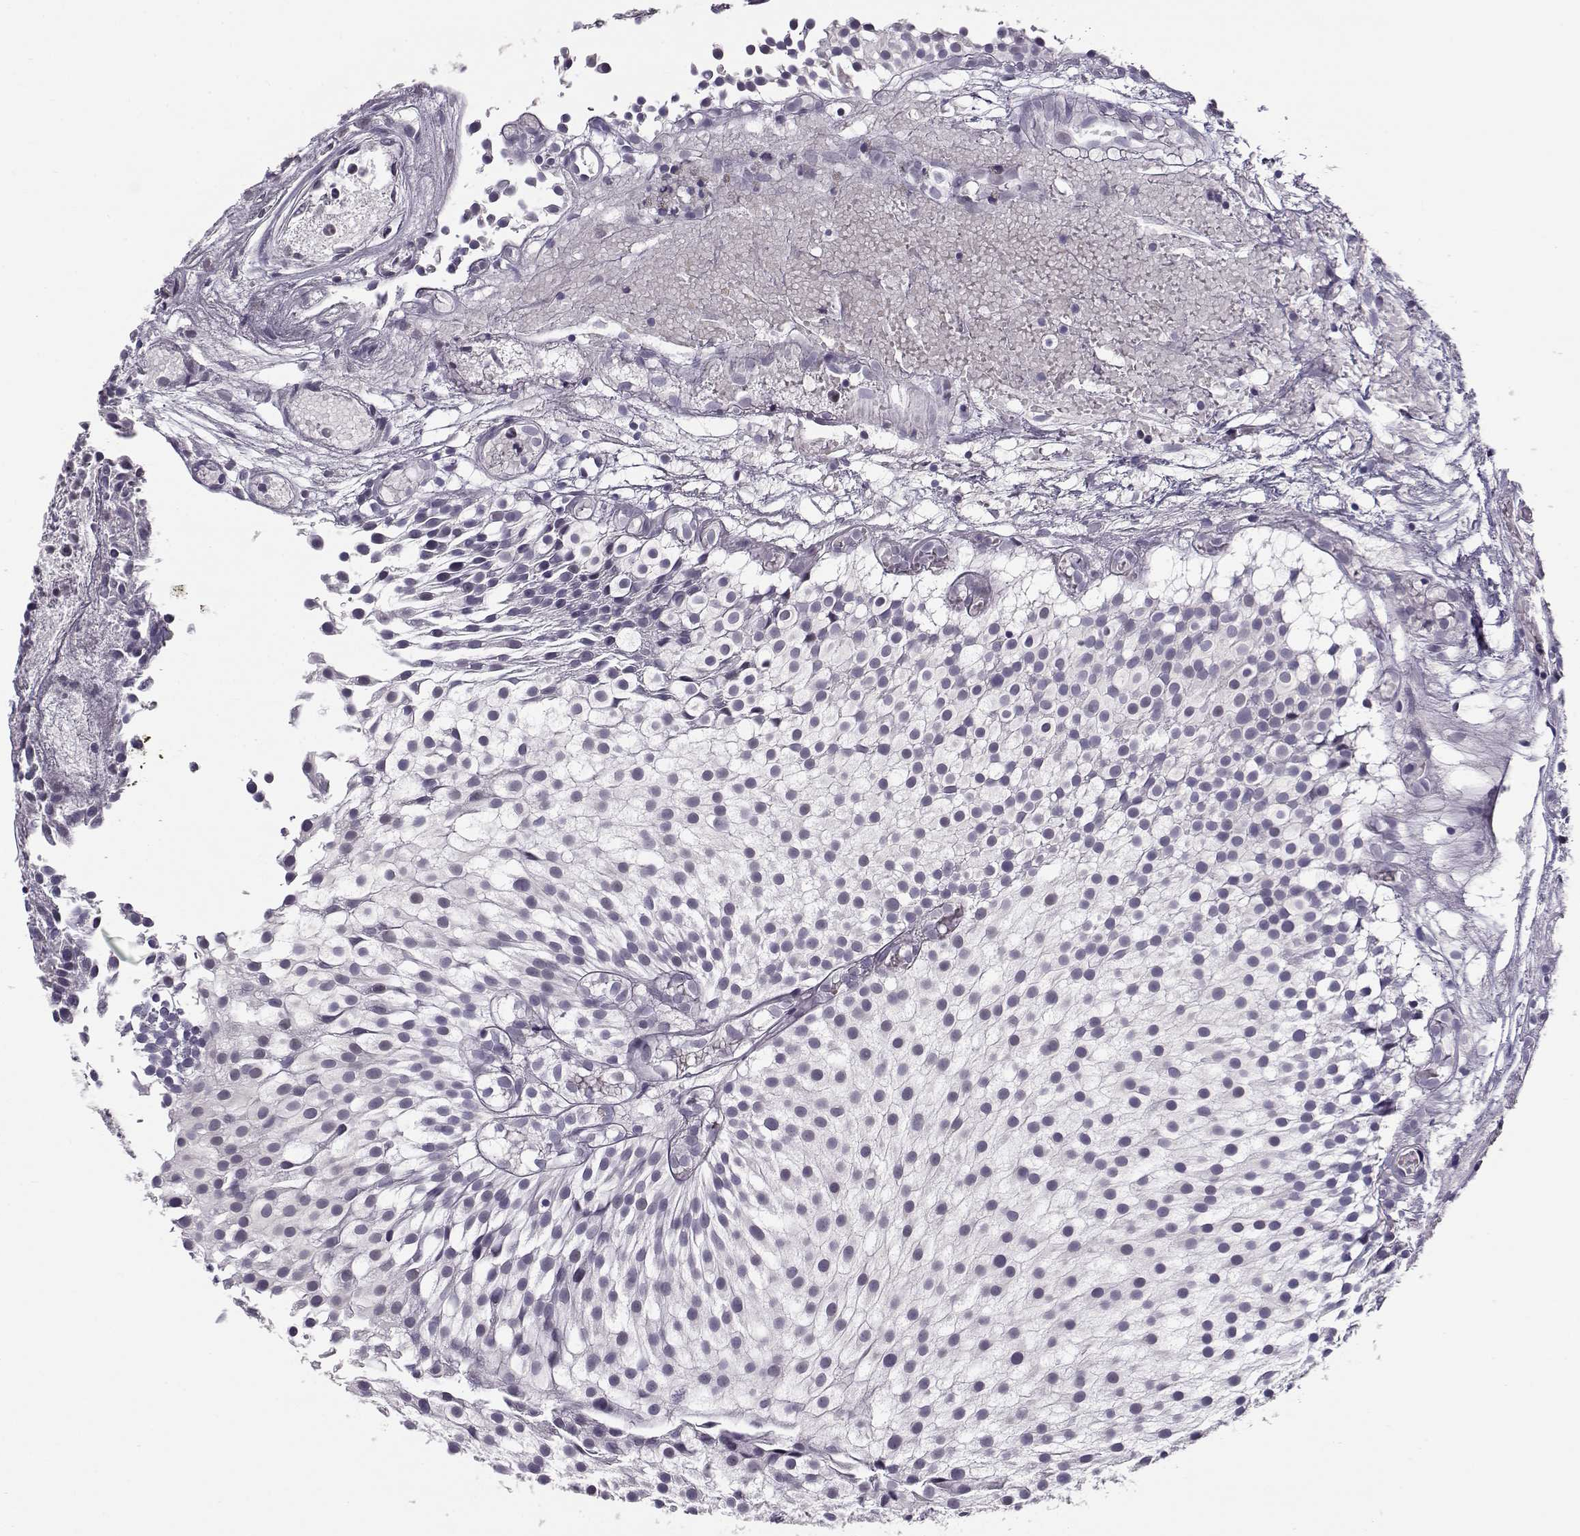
{"staining": {"intensity": "negative", "quantity": "none", "location": "none"}, "tissue": "urothelial cancer", "cell_type": "Tumor cells", "image_type": "cancer", "snomed": [{"axis": "morphology", "description": "Urothelial carcinoma, Low grade"}, {"axis": "topography", "description": "Urinary bladder"}], "caption": "This is a micrograph of immunohistochemistry staining of urothelial cancer, which shows no positivity in tumor cells. (DAB IHC, high magnification).", "gene": "C16orf86", "patient": {"sex": "male", "age": 79}}